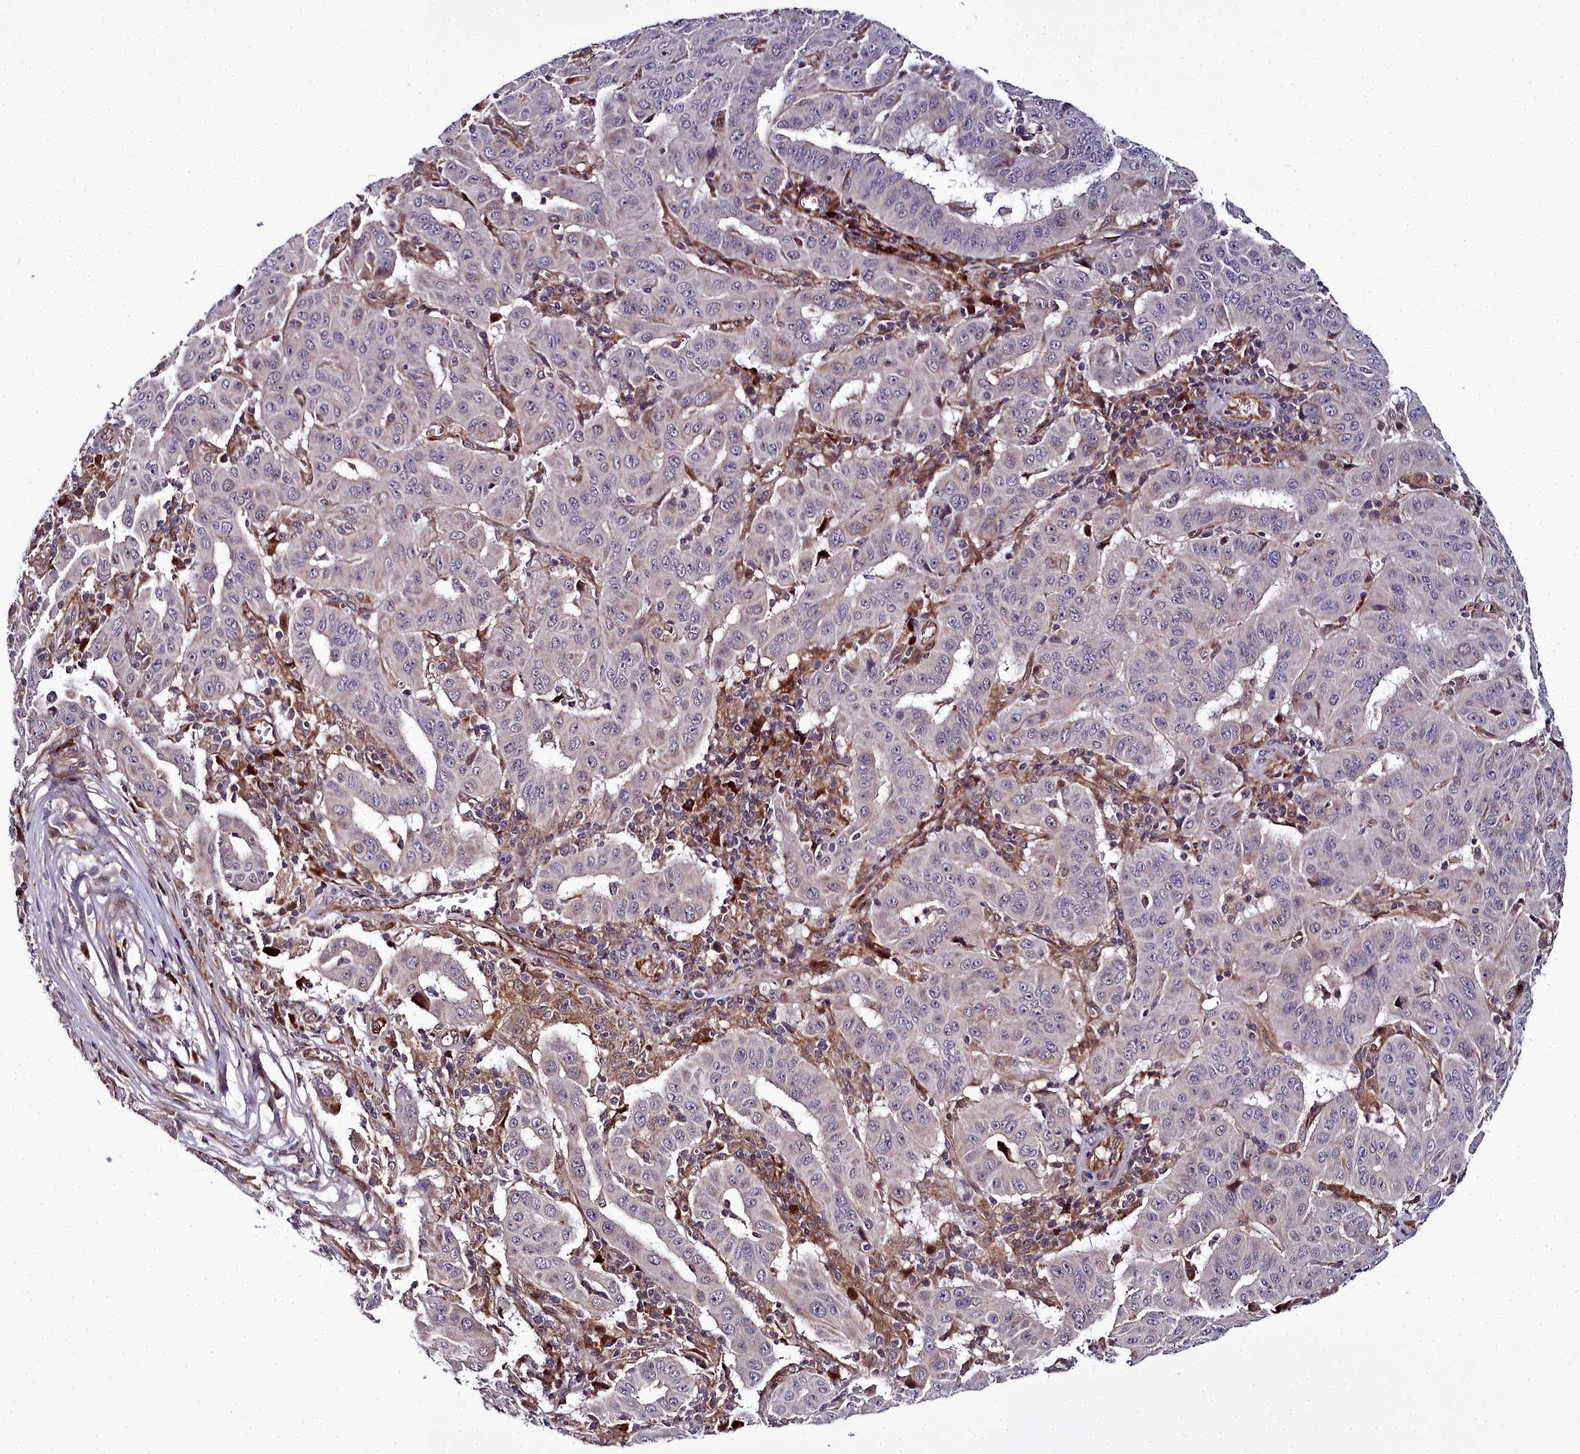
{"staining": {"intensity": "negative", "quantity": "none", "location": "none"}, "tissue": "pancreatic cancer", "cell_type": "Tumor cells", "image_type": "cancer", "snomed": [{"axis": "morphology", "description": "Adenocarcinoma, NOS"}, {"axis": "topography", "description": "Pancreas"}], "caption": "Immunohistochemical staining of human adenocarcinoma (pancreatic) shows no significant expression in tumor cells.", "gene": "MRPS11", "patient": {"sex": "male", "age": 63}}